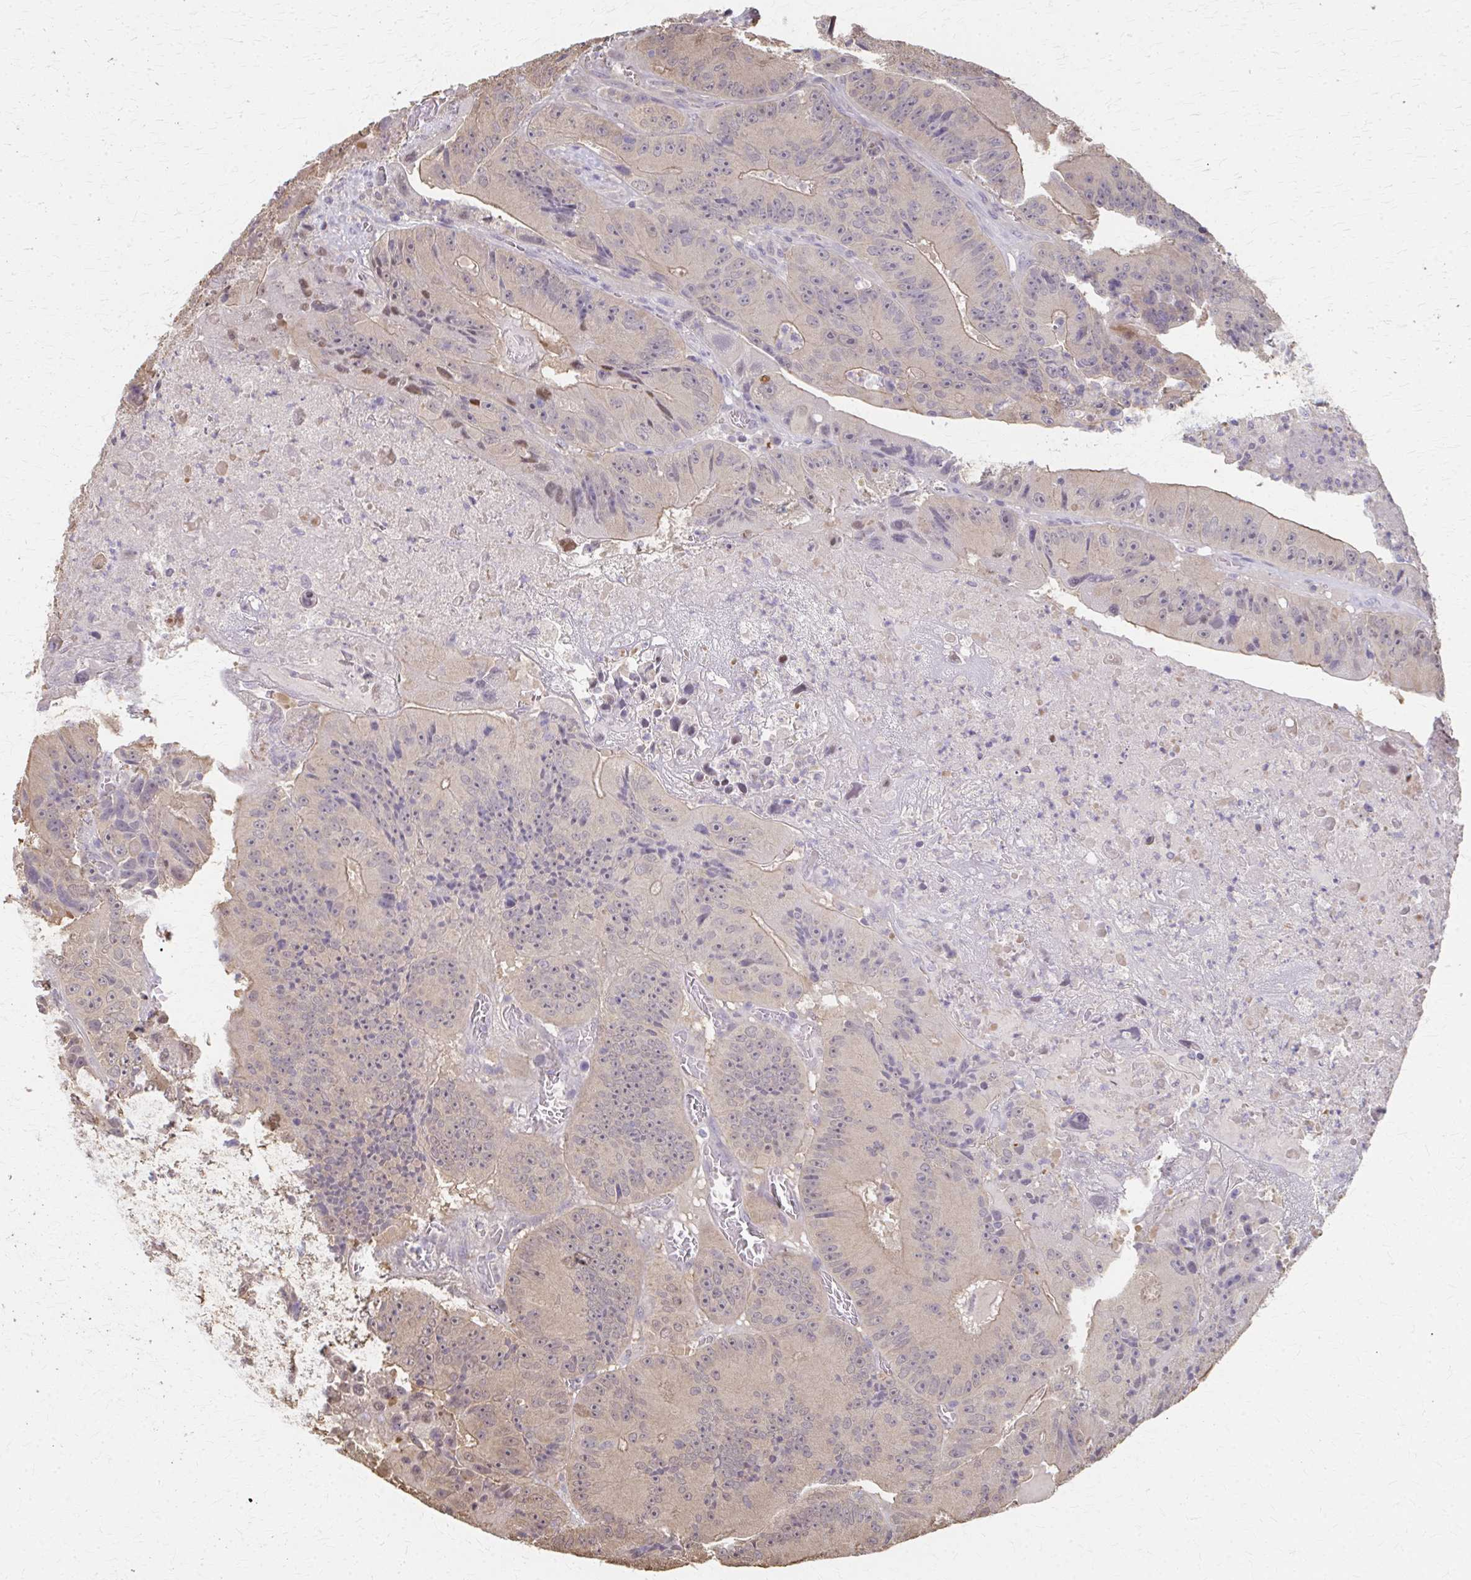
{"staining": {"intensity": "weak", "quantity": "25%-75%", "location": "cytoplasmic/membranous"}, "tissue": "colorectal cancer", "cell_type": "Tumor cells", "image_type": "cancer", "snomed": [{"axis": "morphology", "description": "Adenocarcinoma, NOS"}, {"axis": "topography", "description": "Colon"}], "caption": "Weak cytoplasmic/membranous positivity is present in about 25%-75% of tumor cells in colorectal cancer.", "gene": "RABGAP1L", "patient": {"sex": "female", "age": 86}}